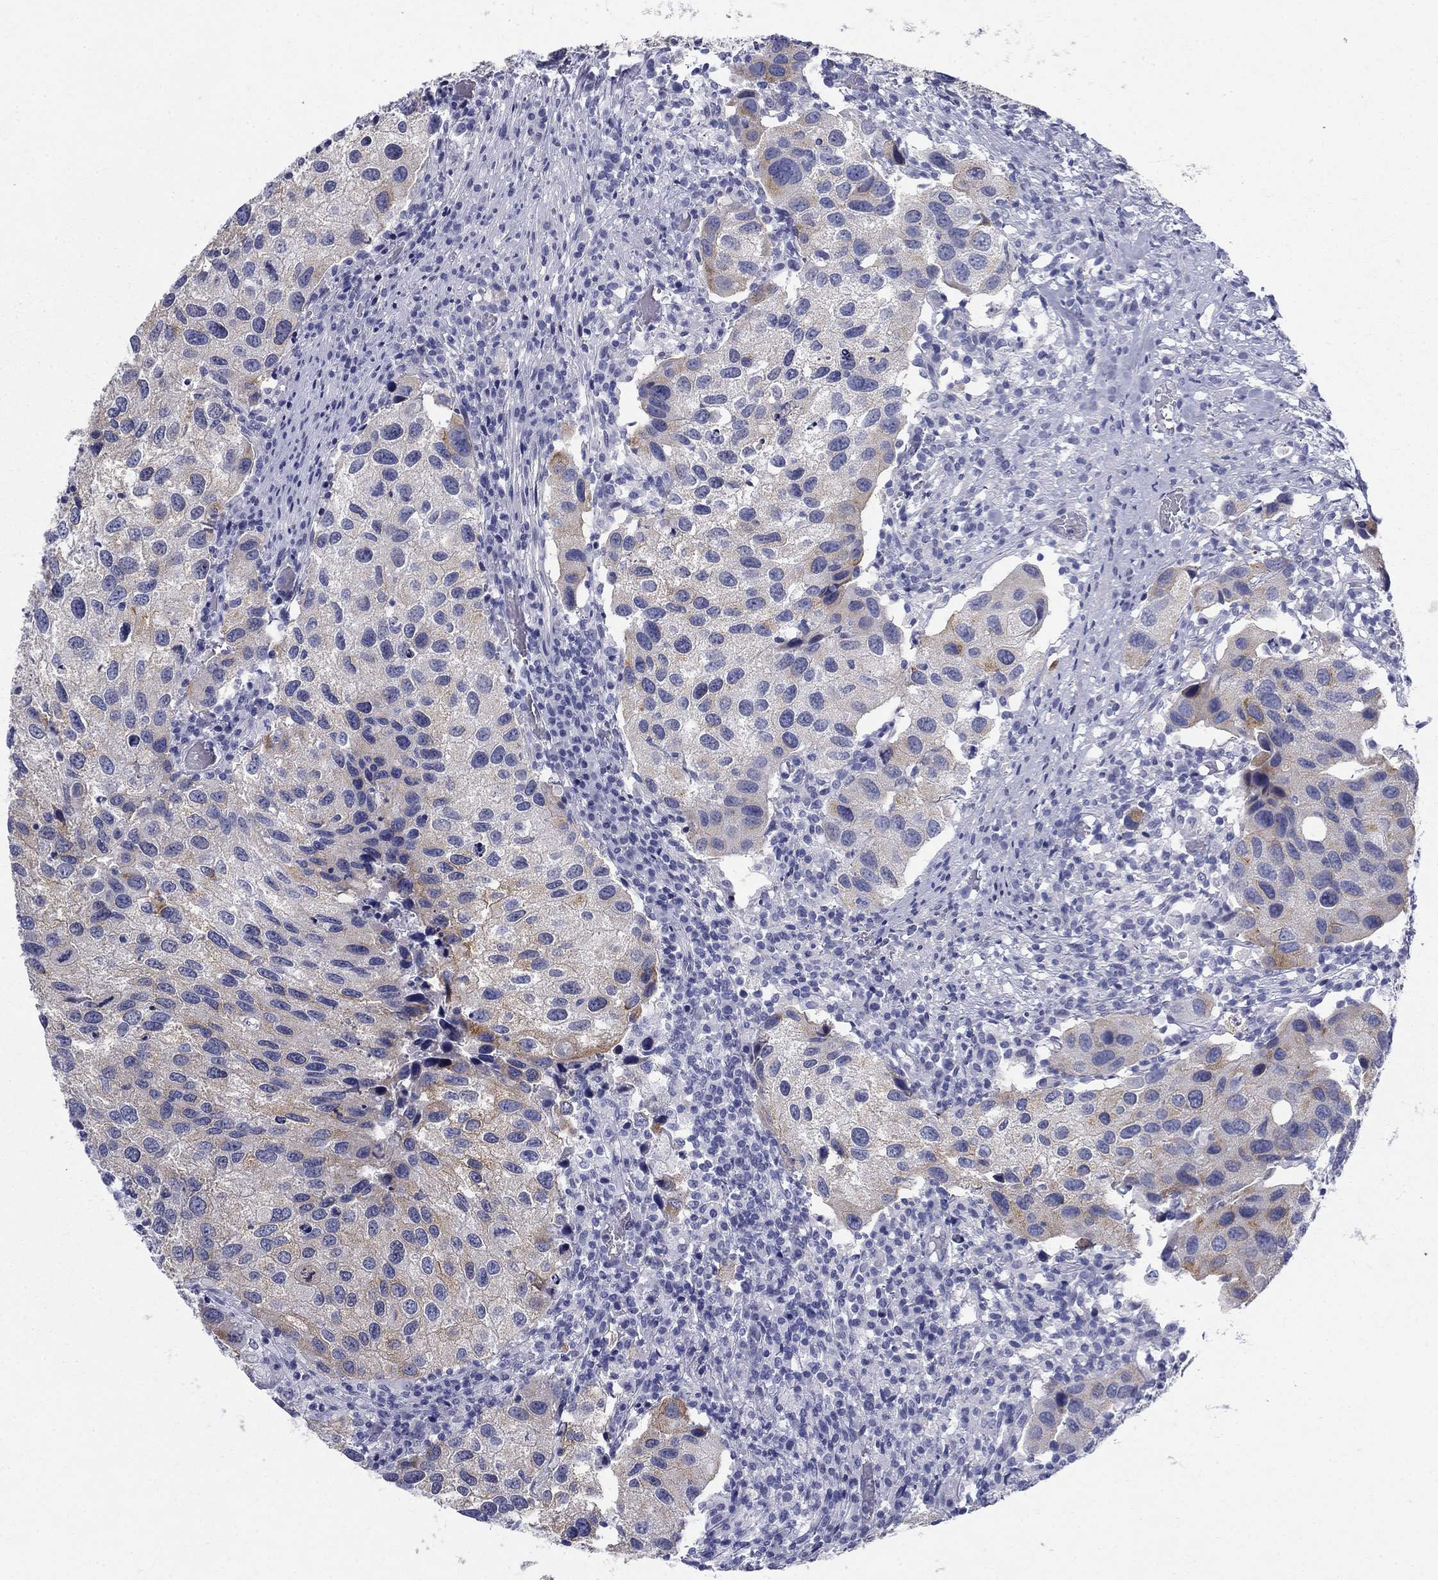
{"staining": {"intensity": "moderate", "quantity": "<25%", "location": "cytoplasmic/membranous"}, "tissue": "urothelial cancer", "cell_type": "Tumor cells", "image_type": "cancer", "snomed": [{"axis": "morphology", "description": "Urothelial carcinoma, High grade"}, {"axis": "topography", "description": "Urinary bladder"}], "caption": "Urothelial cancer tissue shows moderate cytoplasmic/membranous staining in approximately <25% of tumor cells, visualized by immunohistochemistry.", "gene": "C4orf19", "patient": {"sex": "male", "age": 79}}